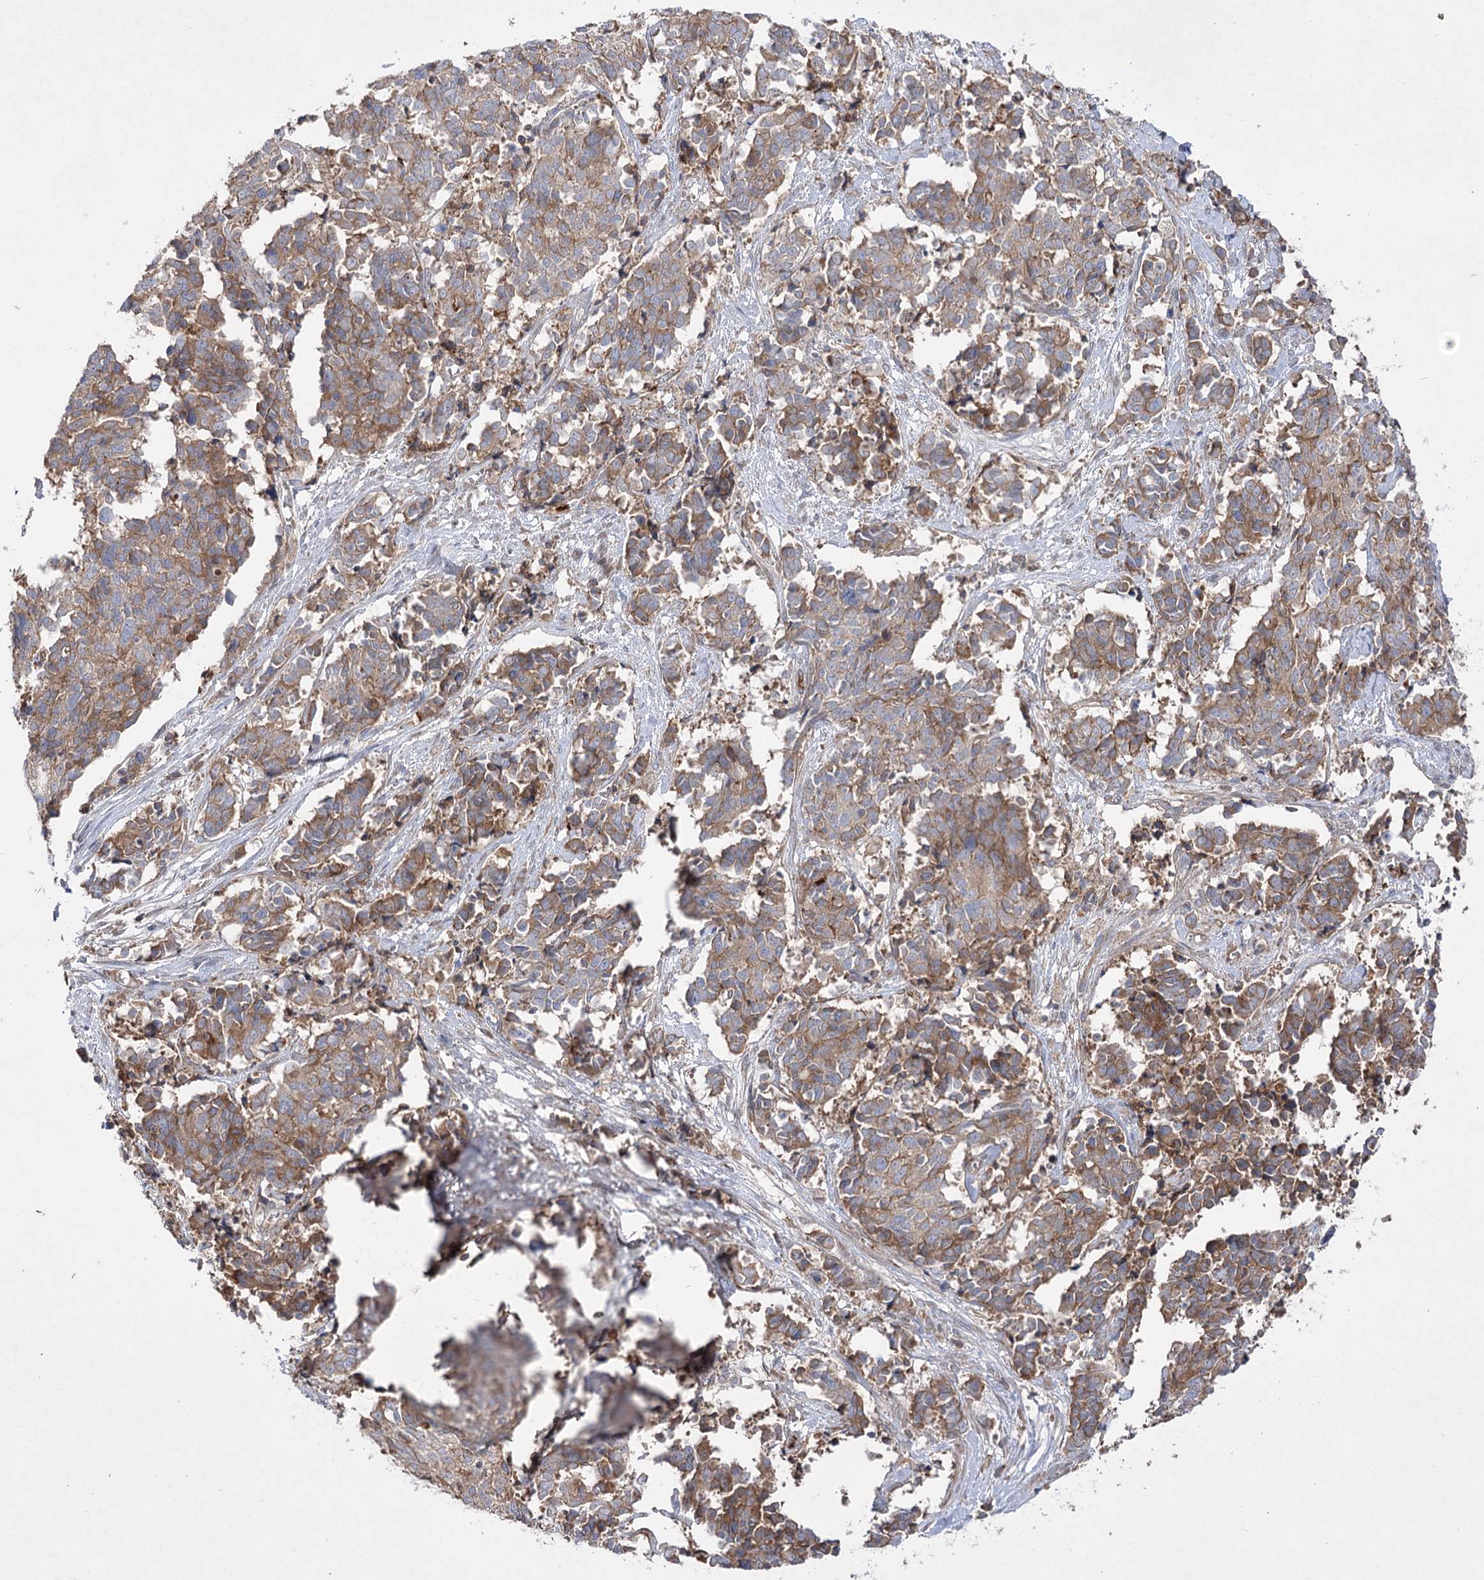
{"staining": {"intensity": "moderate", "quantity": ">75%", "location": "cytoplasmic/membranous"}, "tissue": "cervical cancer", "cell_type": "Tumor cells", "image_type": "cancer", "snomed": [{"axis": "morphology", "description": "Normal tissue, NOS"}, {"axis": "morphology", "description": "Squamous cell carcinoma, NOS"}, {"axis": "topography", "description": "Cervix"}], "caption": "Immunohistochemistry staining of cervical cancer, which reveals medium levels of moderate cytoplasmic/membranous staining in approximately >75% of tumor cells indicating moderate cytoplasmic/membranous protein expression. The staining was performed using DAB (brown) for protein detection and nuclei were counterstained in hematoxylin (blue).", "gene": "PLEKHA5", "patient": {"sex": "female", "age": 35}}